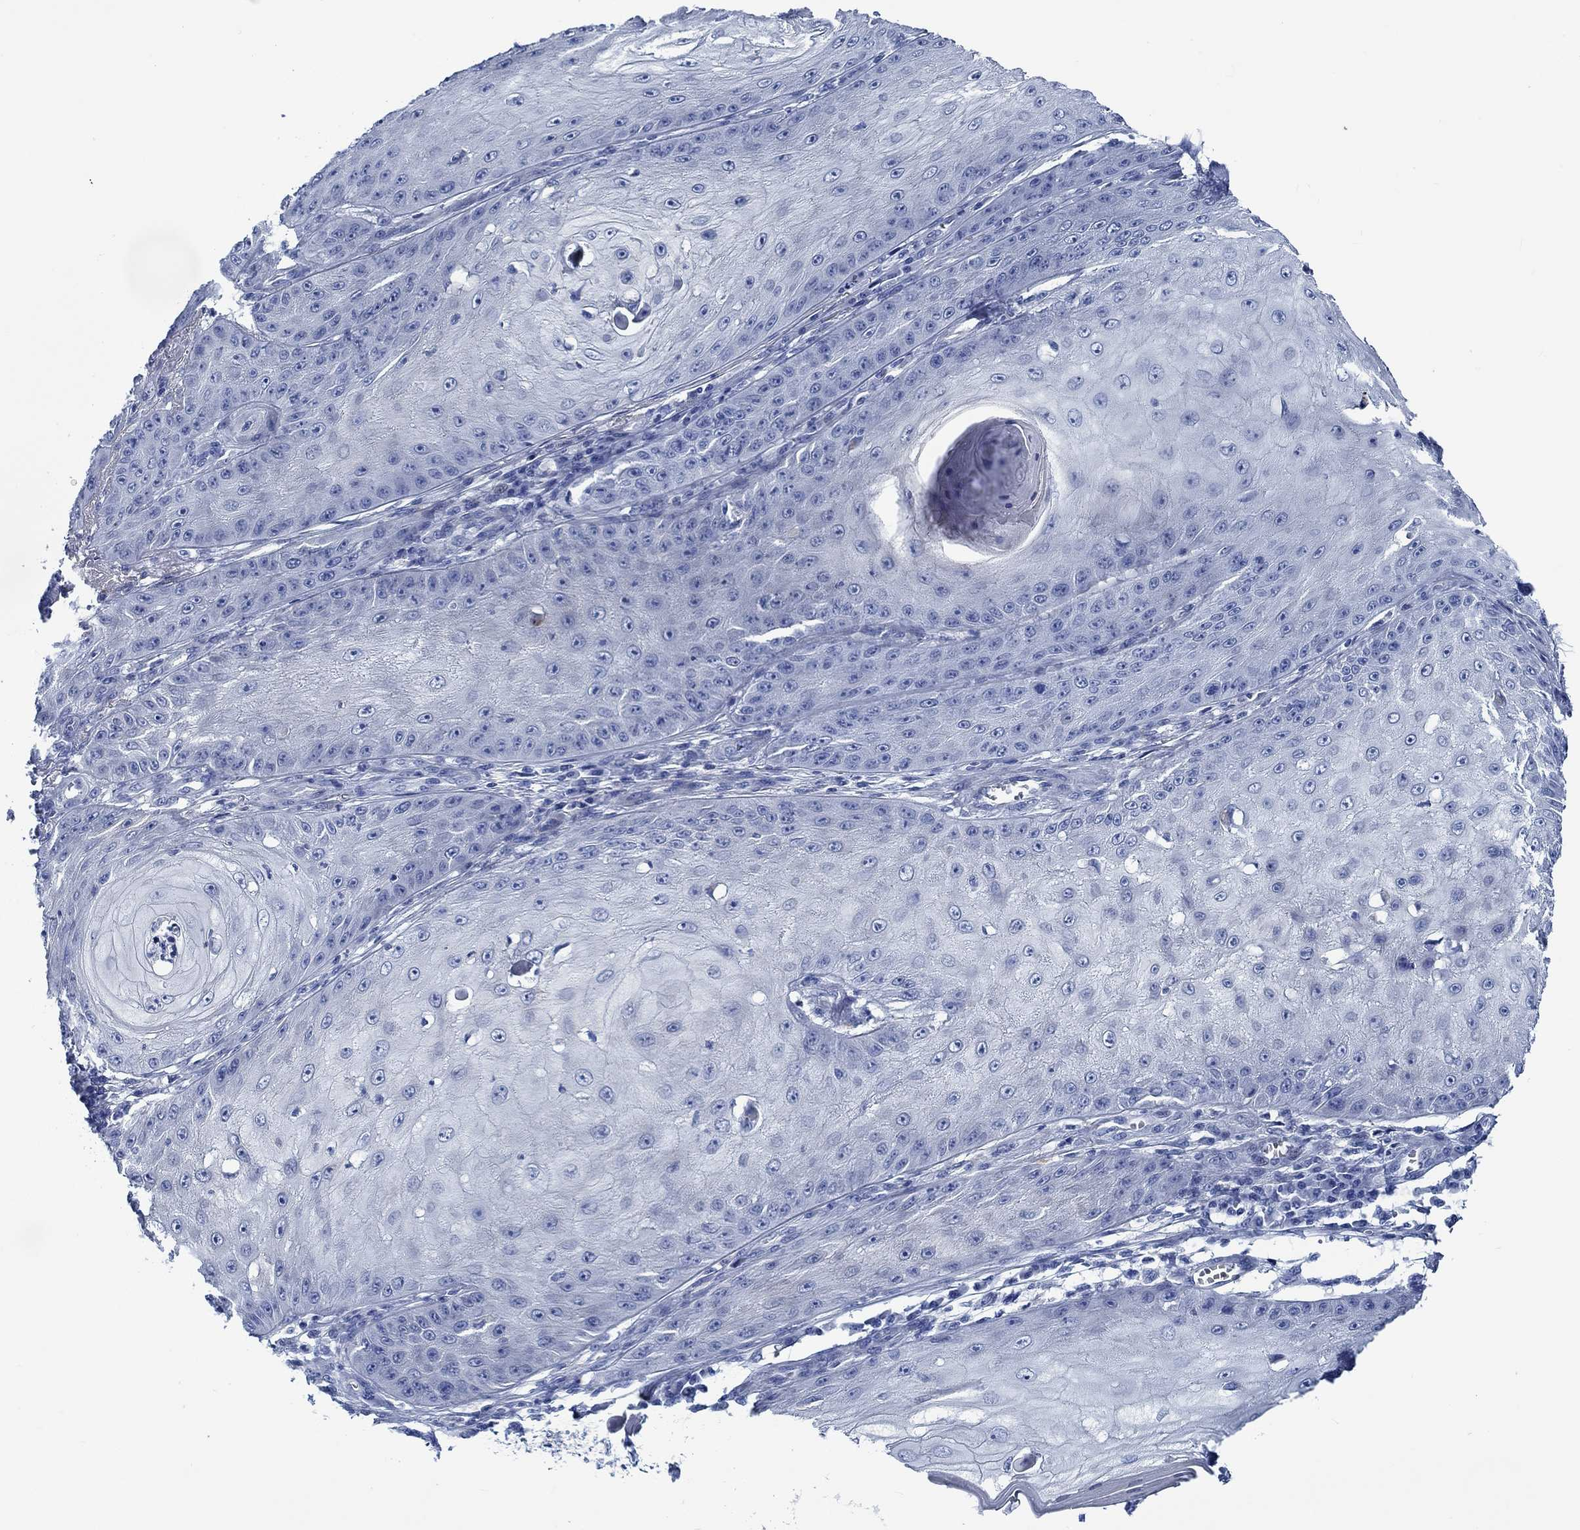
{"staining": {"intensity": "negative", "quantity": "none", "location": "none"}, "tissue": "skin cancer", "cell_type": "Tumor cells", "image_type": "cancer", "snomed": [{"axis": "morphology", "description": "Squamous cell carcinoma, NOS"}, {"axis": "topography", "description": "Skin"}], "caption": "The IHC histopathology image has no significant staining in tumor cells of skin cancer tissue. (DAB immunohistochemistry visualized using brightfield microscopy, high magnification).", "gene": "SVEP1", "patient": {"sex": "male", "age": 70}}